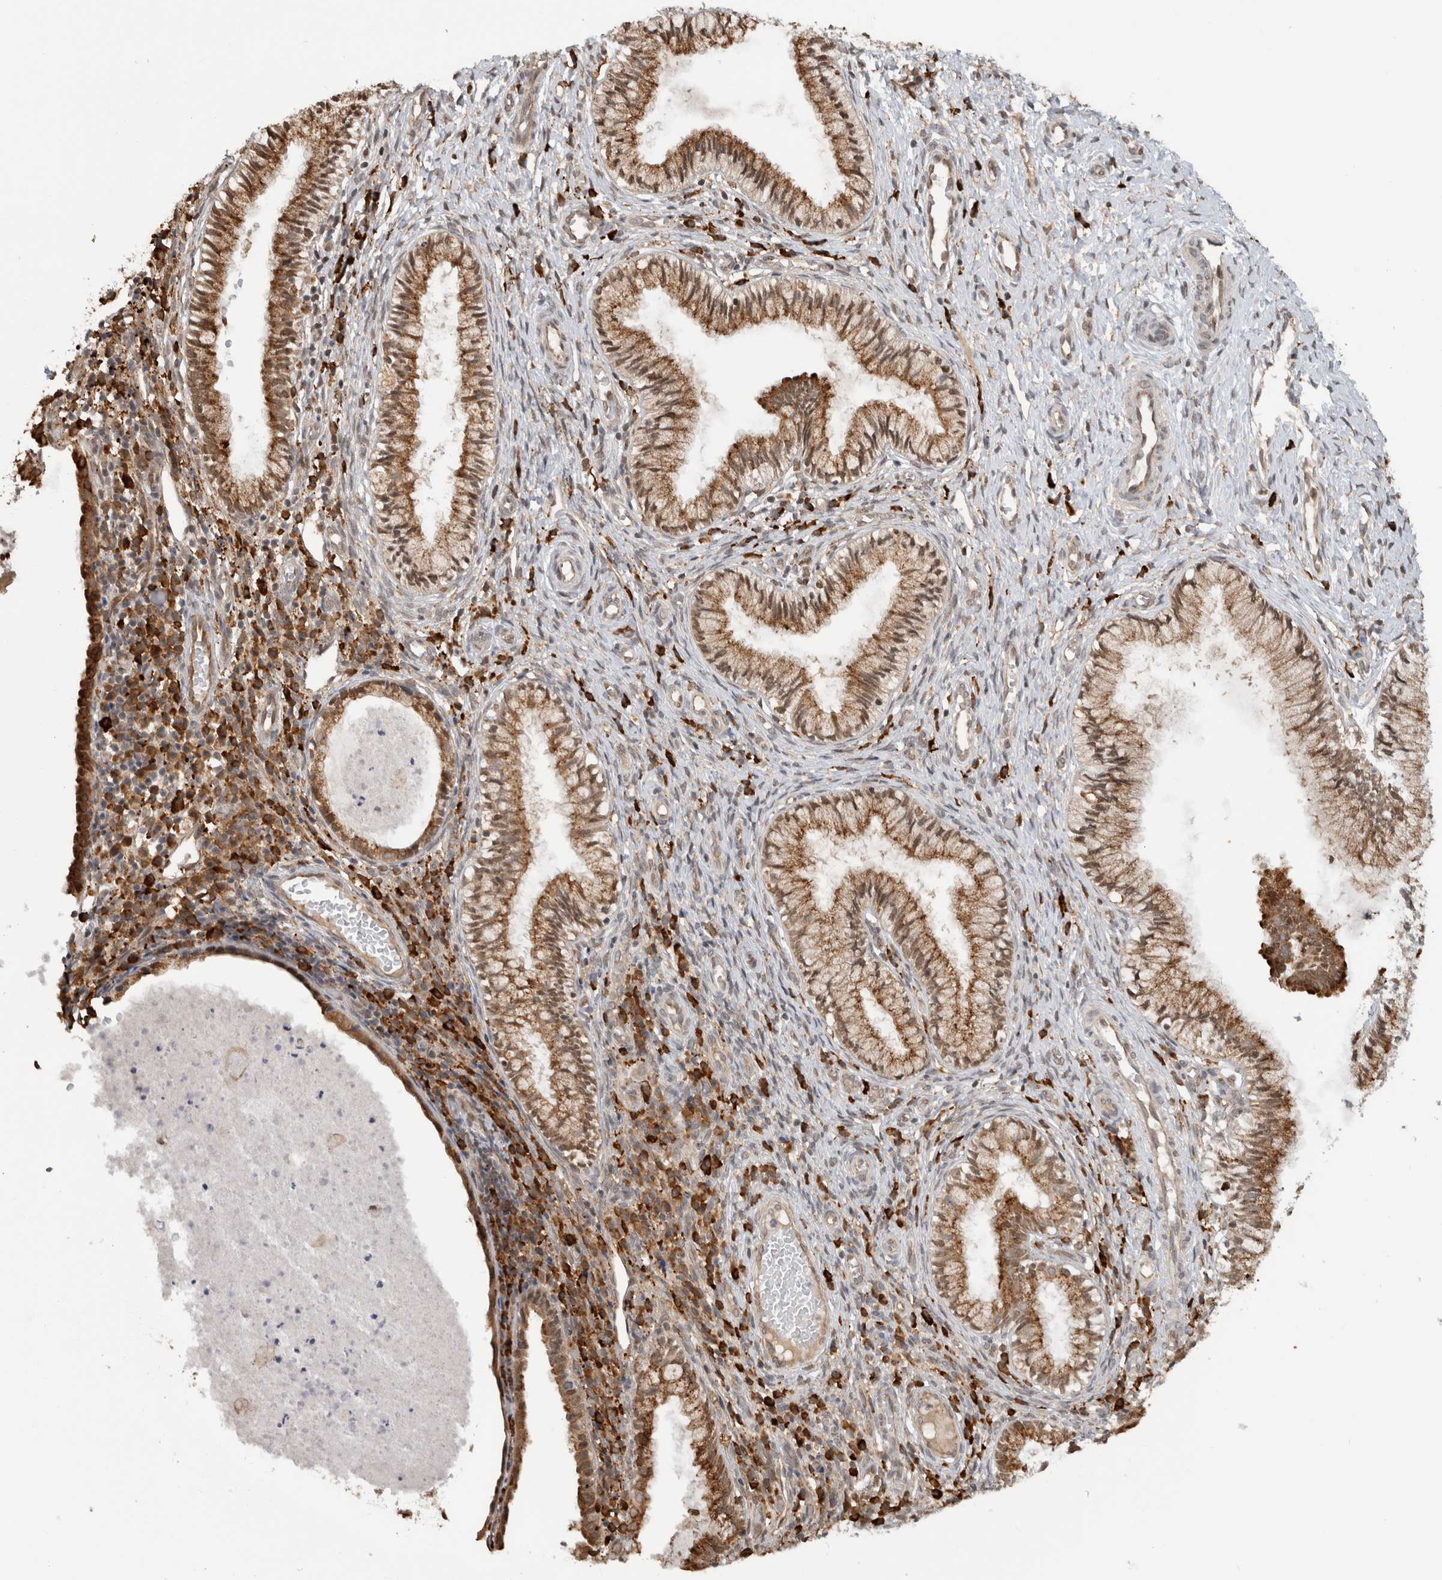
{"staining": {"intensity": "moderate", "quantity": ">75%", "location": "cytoplasmic/membranous,nuclear"}, "tissue": "cervix", "cell_type": "Glandular cells", "image_type": "normal", "snomed": [{"axis": "morphology", "description": "Normal tissue, NOS"}, {"axis": "topography", "description": "Cervix"}], "caption": "Protein expression analysis of benign human cervix reveals moderate cytoplasmic/membranous,nuclear positivity in approximately >75% of glandular cells. Using DAB (brown) and hematoxylin (blue) stains, captured at high magnification using brightfield microscopy.", "gene": "MS4A7", "patient": {"sex": "female", "age": 27}}